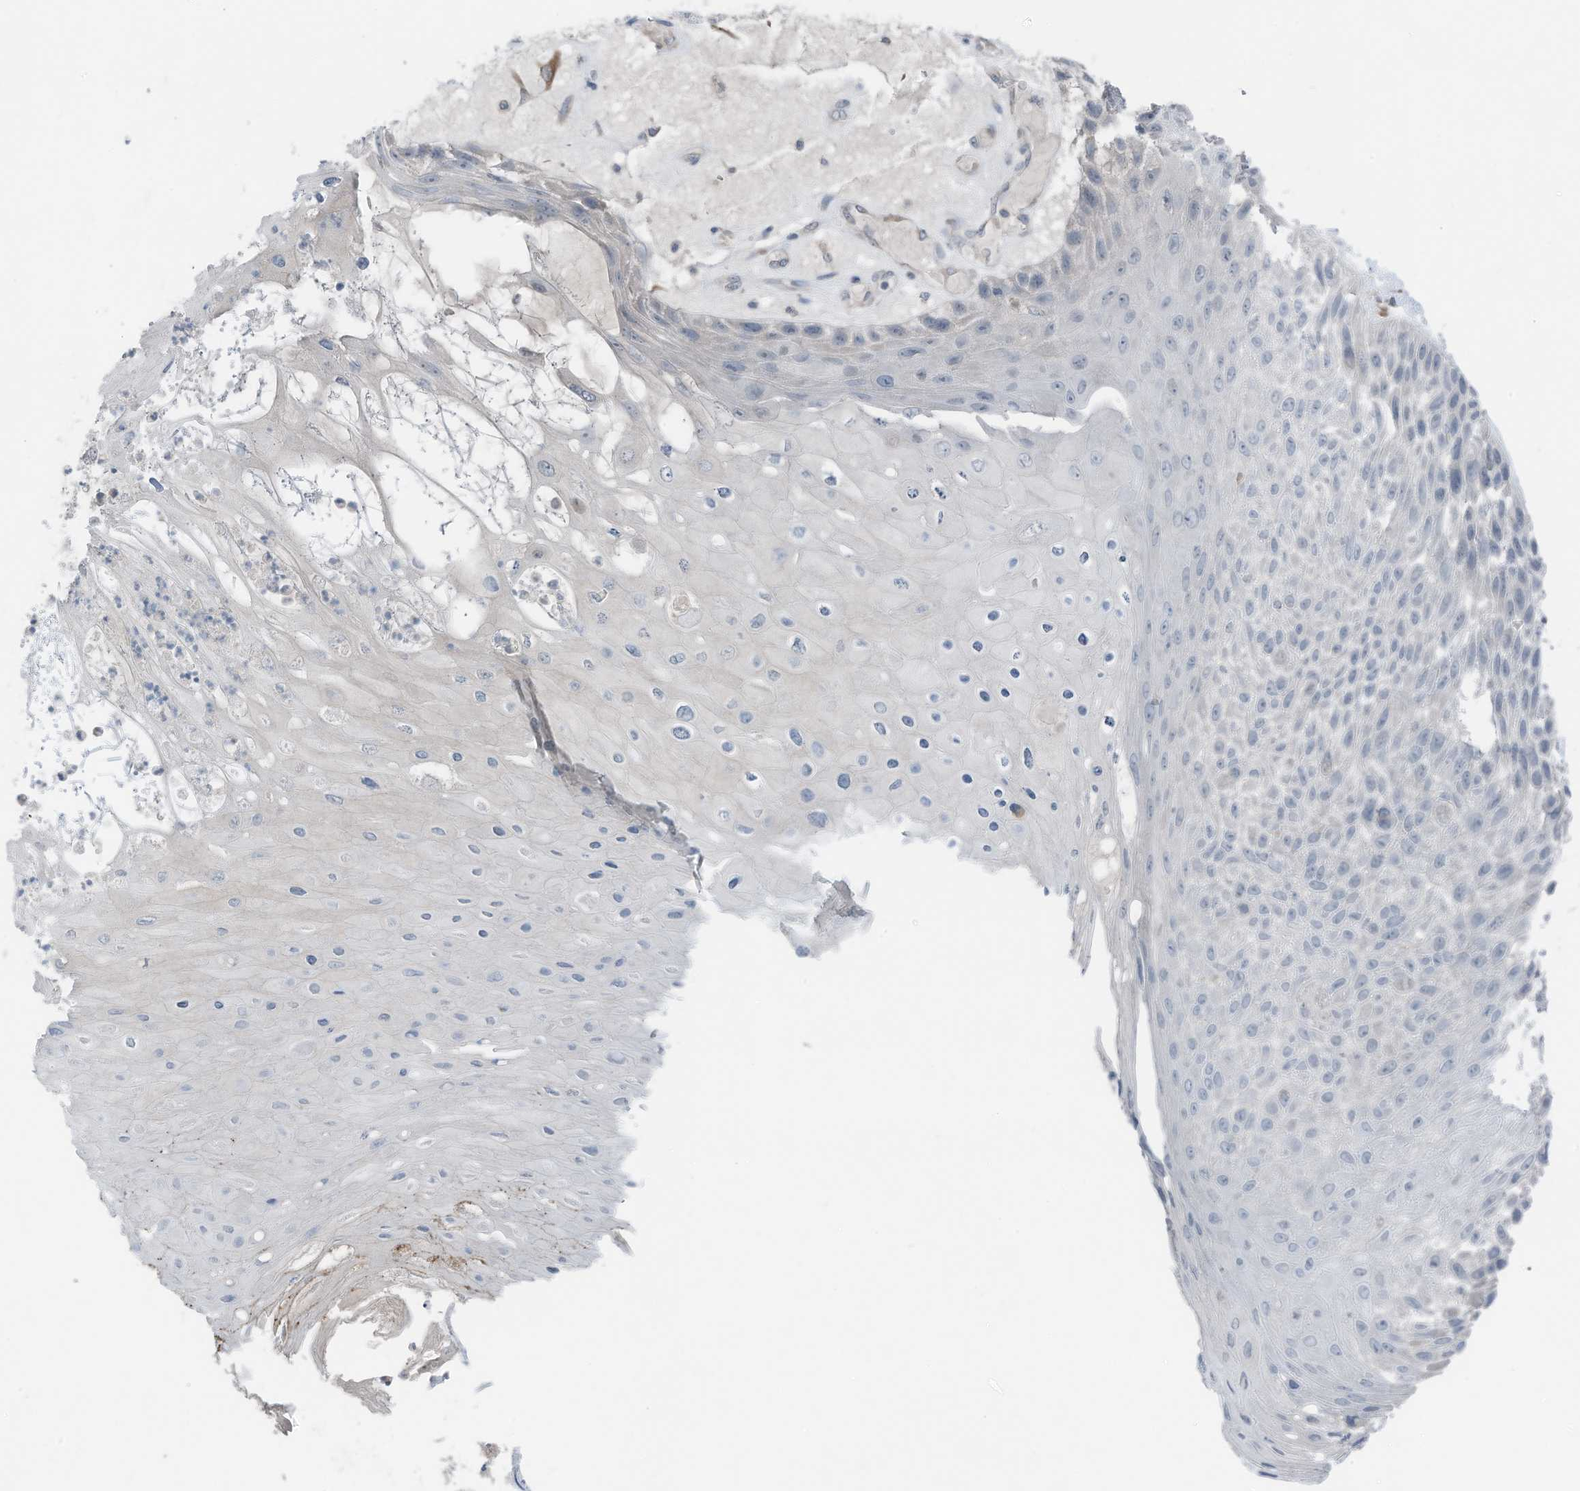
{"staining": {"intensity": "negative", "quantity": "none", "location": "none"}, "tissue": "skin cancer", "cell_type": "Tumor cells", "image_type": "cancer", "snomed": [{"axis": "morphology", "description": "Squamous cell carcinoma, NOS"}, {"axis": "topography", "description": "Skin"}], "caption": "Immunohistochemistry of skin cancer displays no expression in tumor cells.", "gene": "ARHGEF33", "patient": {"sex": "female", "age": 88}}